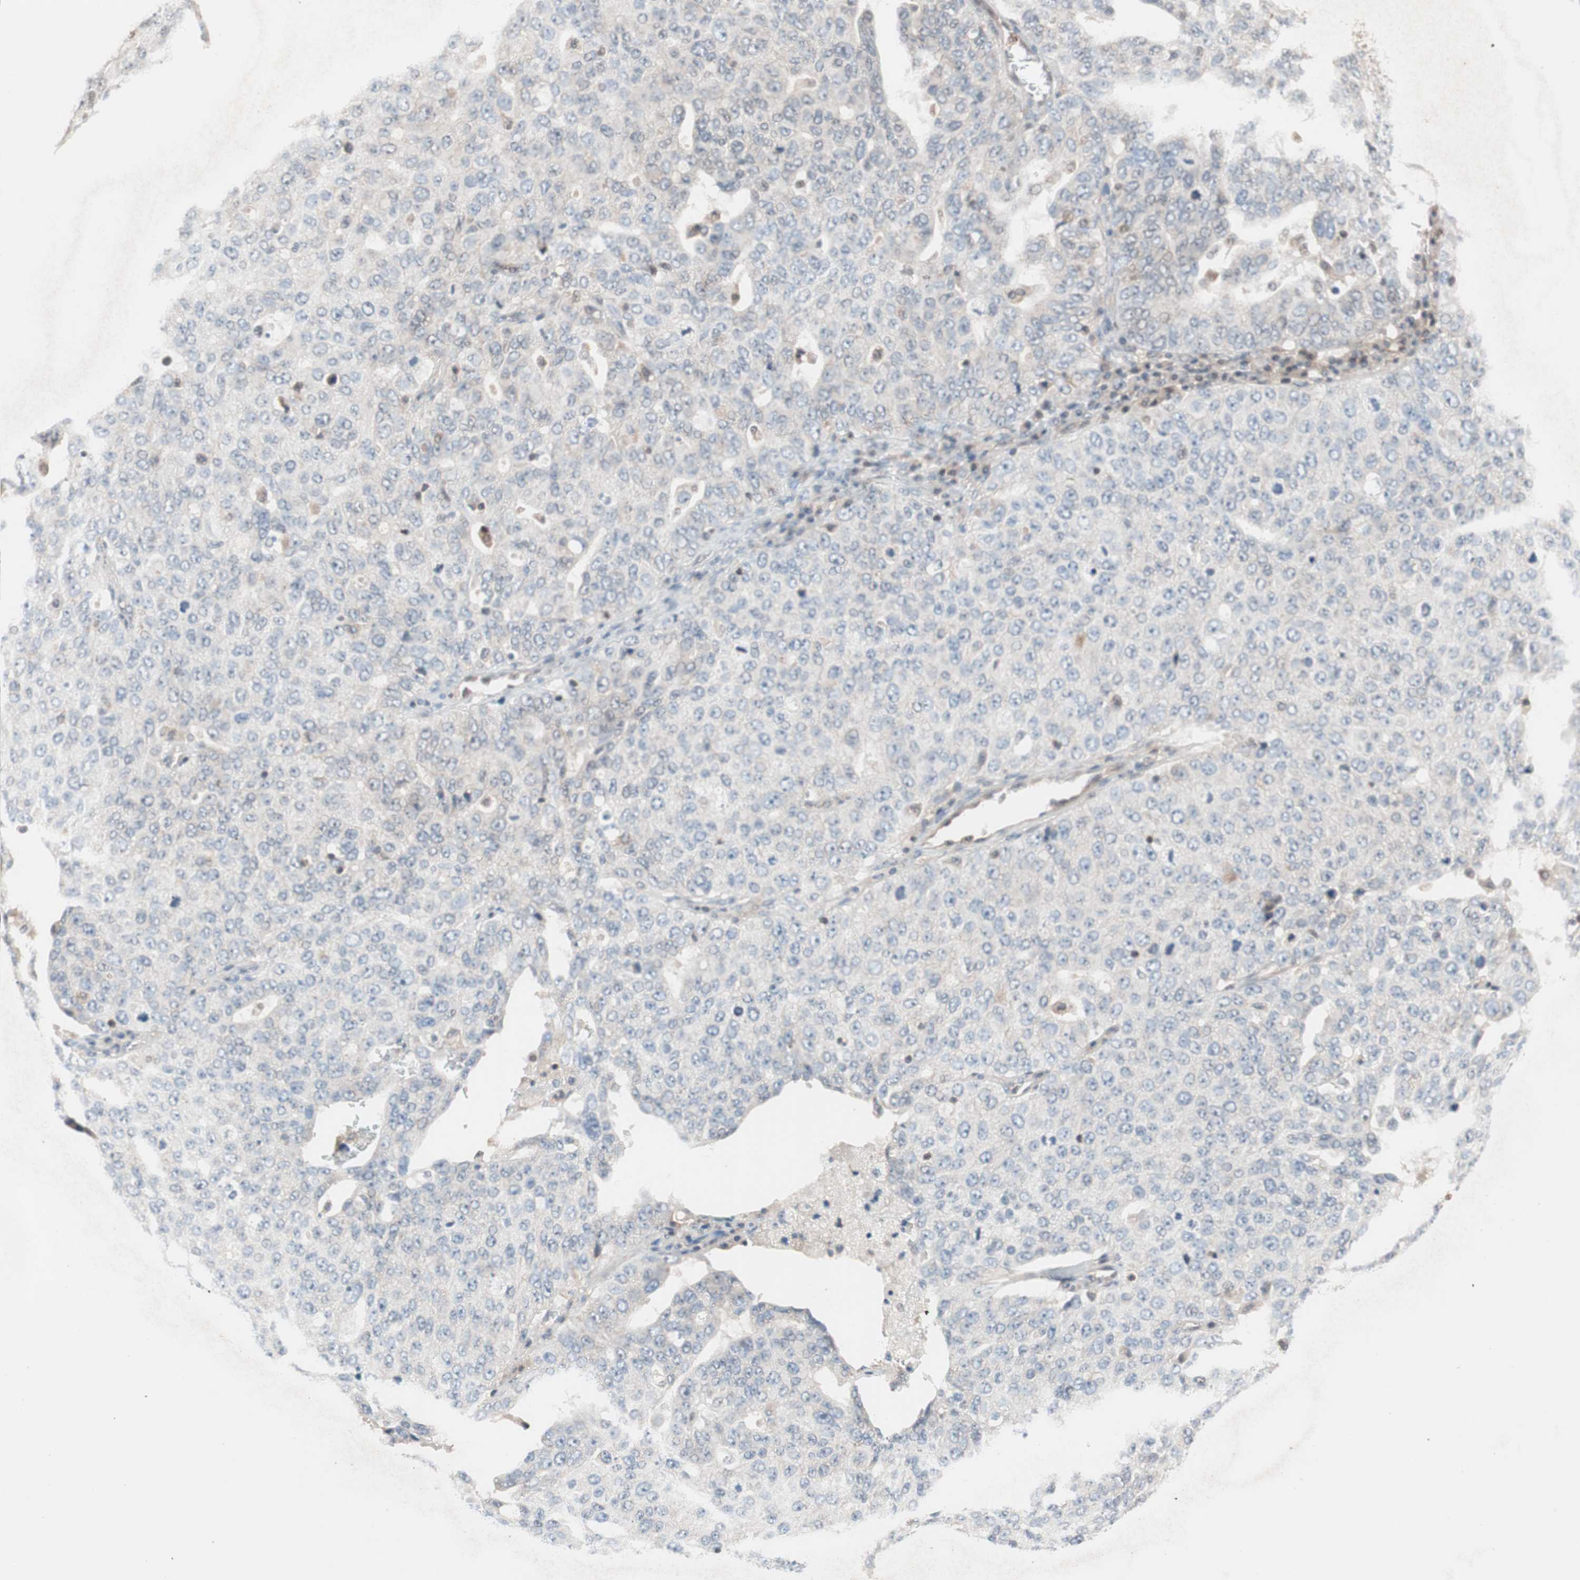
{"staining": {"intensity": "negative", "quantity": "none", "location": "none"}, "tissue": "ovarian cancer", "cell_type": "Tumor cells", "image_type": "cancer", "snomed": [{"axis": "morphology", "description": "Carcinoma, endometroid"}, {"axis": "topography", "description": "Ovary"}], "caption": "Tumor cells show no significant protein expression in ovarian cancer.", "gene": "GALT", "patient": {"sex": "female", "age": 62}}